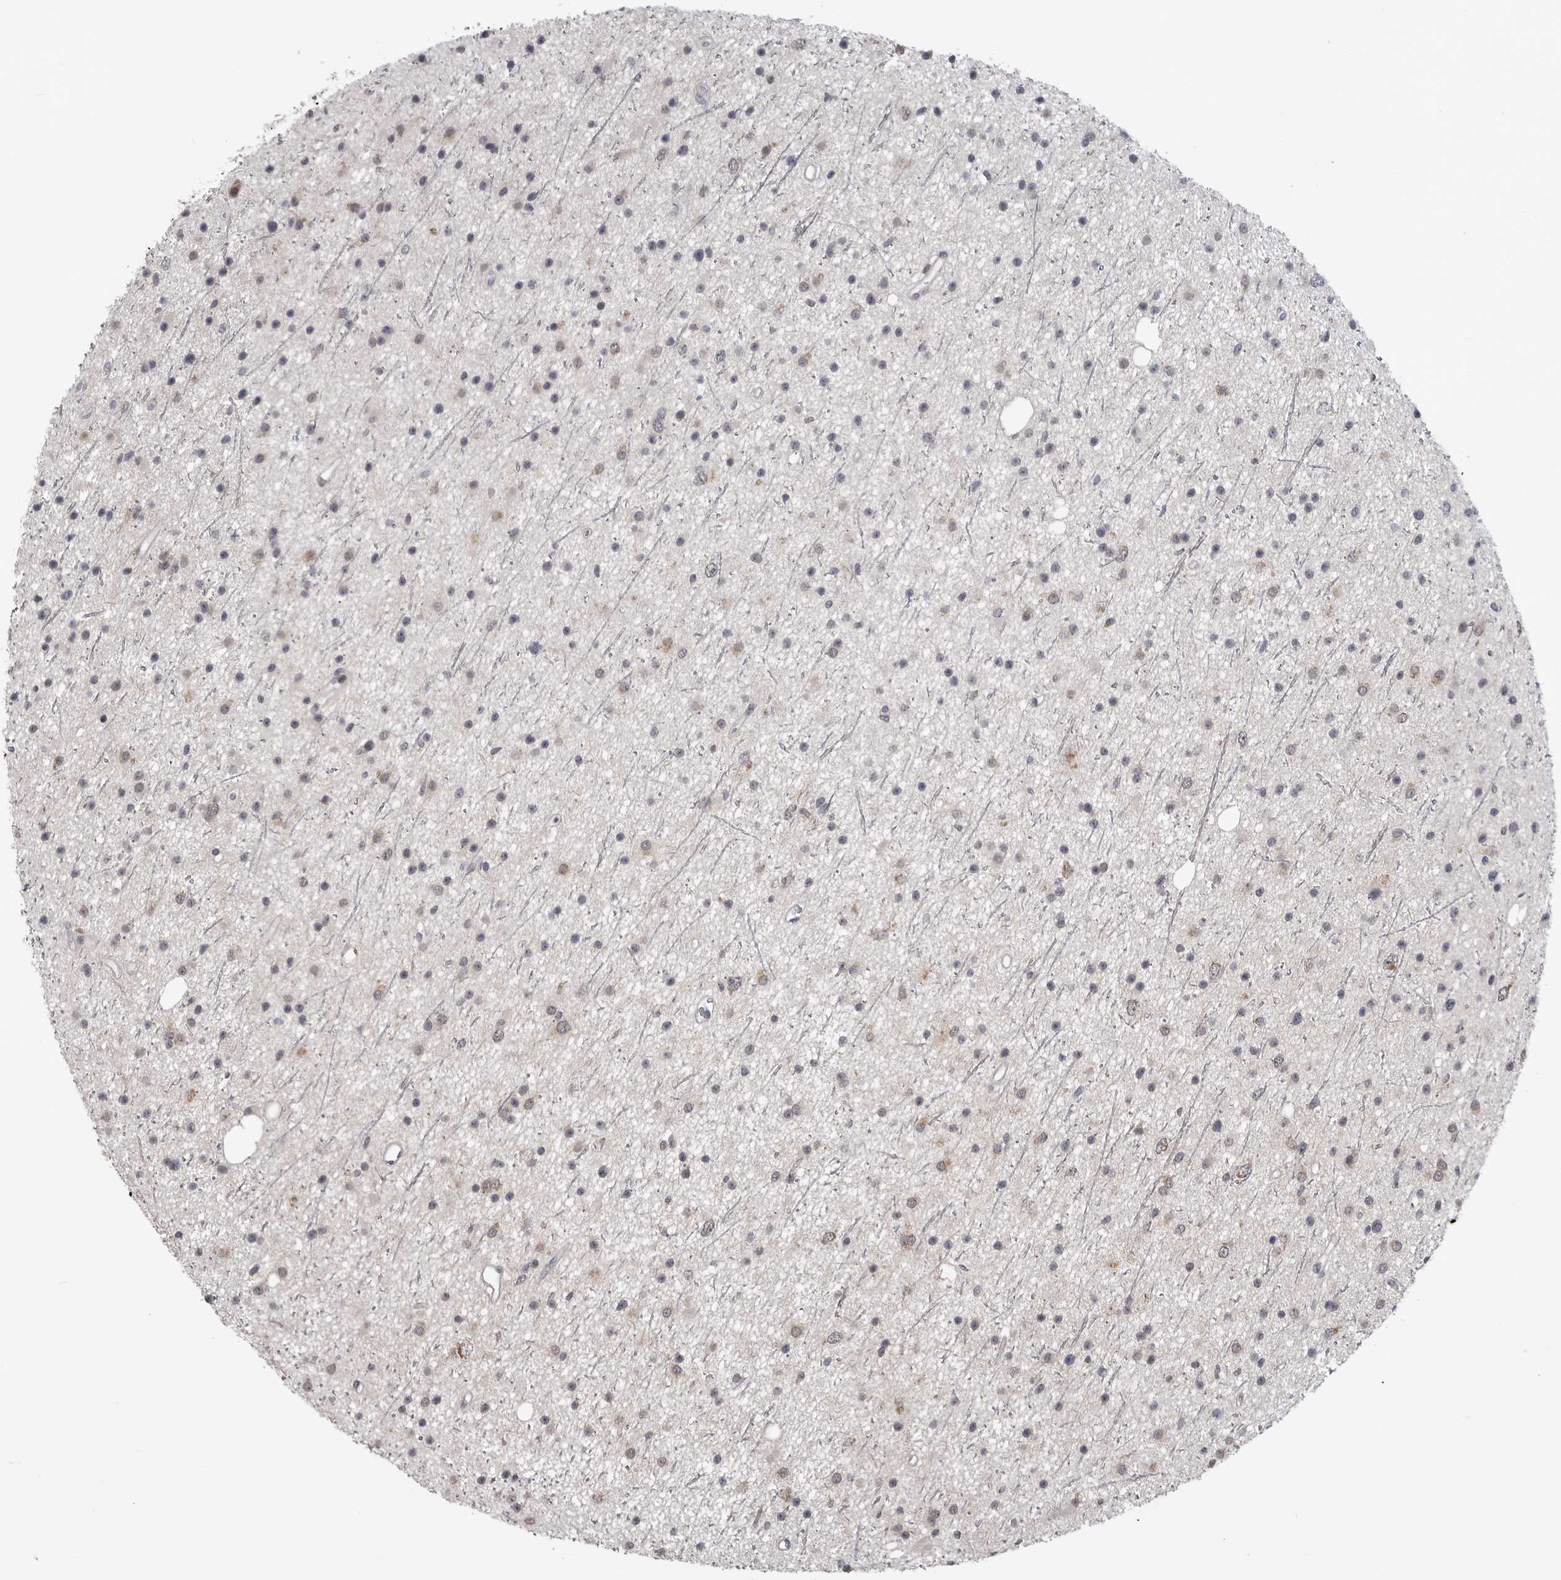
{"staining": {"intensity": "moderate", "quantity": "<25%", "location": "cytoplasmic/membranous"}, "tissue": "glioma", "cell_type": "Tumor cells", "image_type": "cancer", "snomed": [{"axis": "morphology", "description": "Glioma, malignant, Low grade"}, {"axis": "topography", "description": "Cerebral cortex"}], "caption": "This image exhibits glioma stained with immunohistochemistry (IHC) to label a protein in brown. The cytoplasmic/membranous of tumor cells show moderate positivity for the protein. Nuclei are counter-stained blue.", "gene": "SMARCC1", "patient": {"sex": "female", "age": 39}}